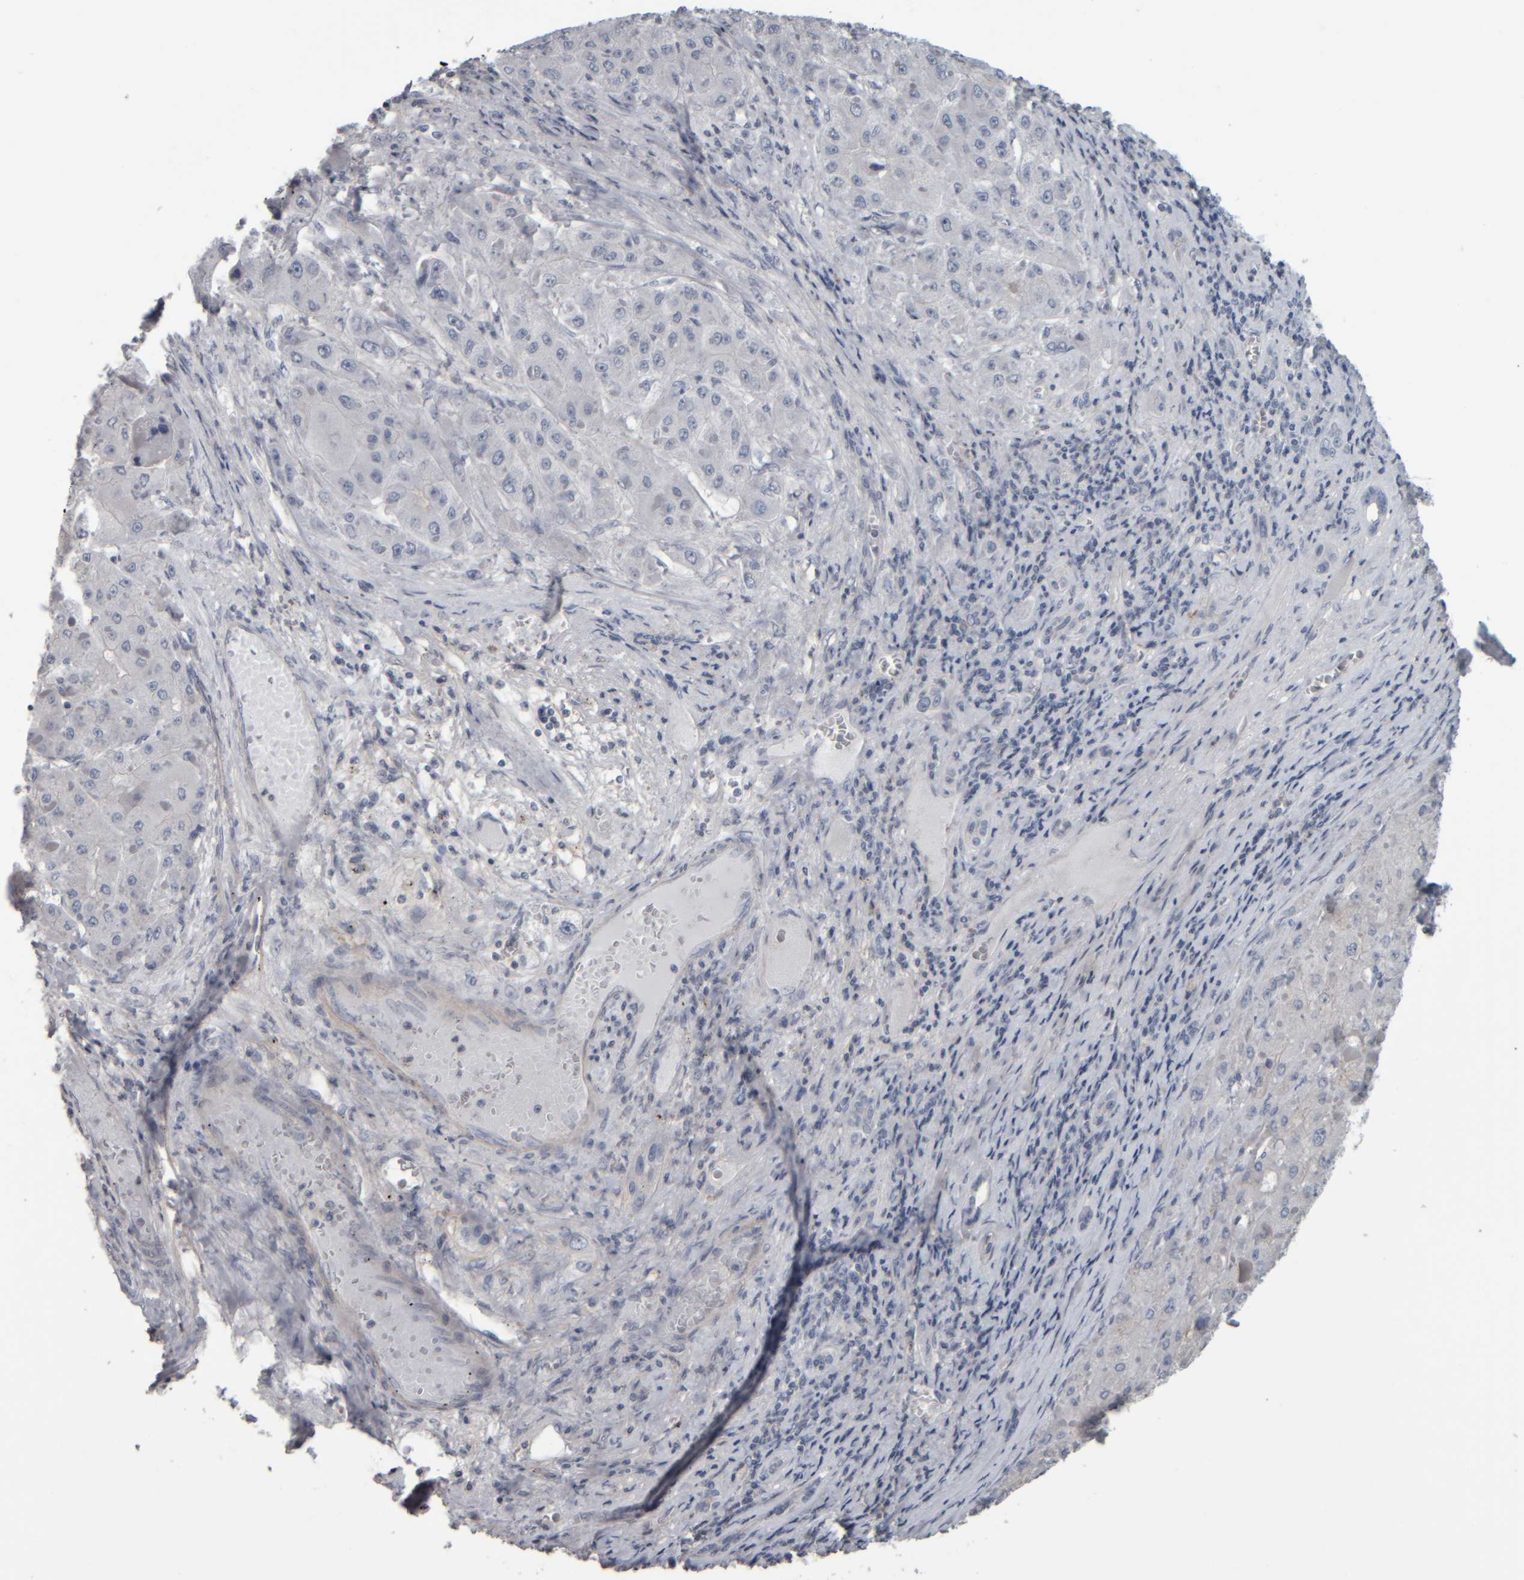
{"staining": {"intensity": "negative", "quantity": "none", "location": "none"}, "tissue": "liver cancer", "cell_type": "Tumor cells", "image_type": "cancer", "snomed": [{"axis": "morphology", "description": "Carcinoma, Hepatocellular, NOS"}, {"axis": "topography", "description": "Liver"}], "caption": "This histopathology image is of liver cancer (hepatocellular carcinoma) stained with immunohistochemistry (IHC) to label a protein in brown with the nuclei are counter-stained blue. There is no positivity in tumor cells.", "gene": "CAVIN4", "patient": {"sex": "female", "age": 73}}